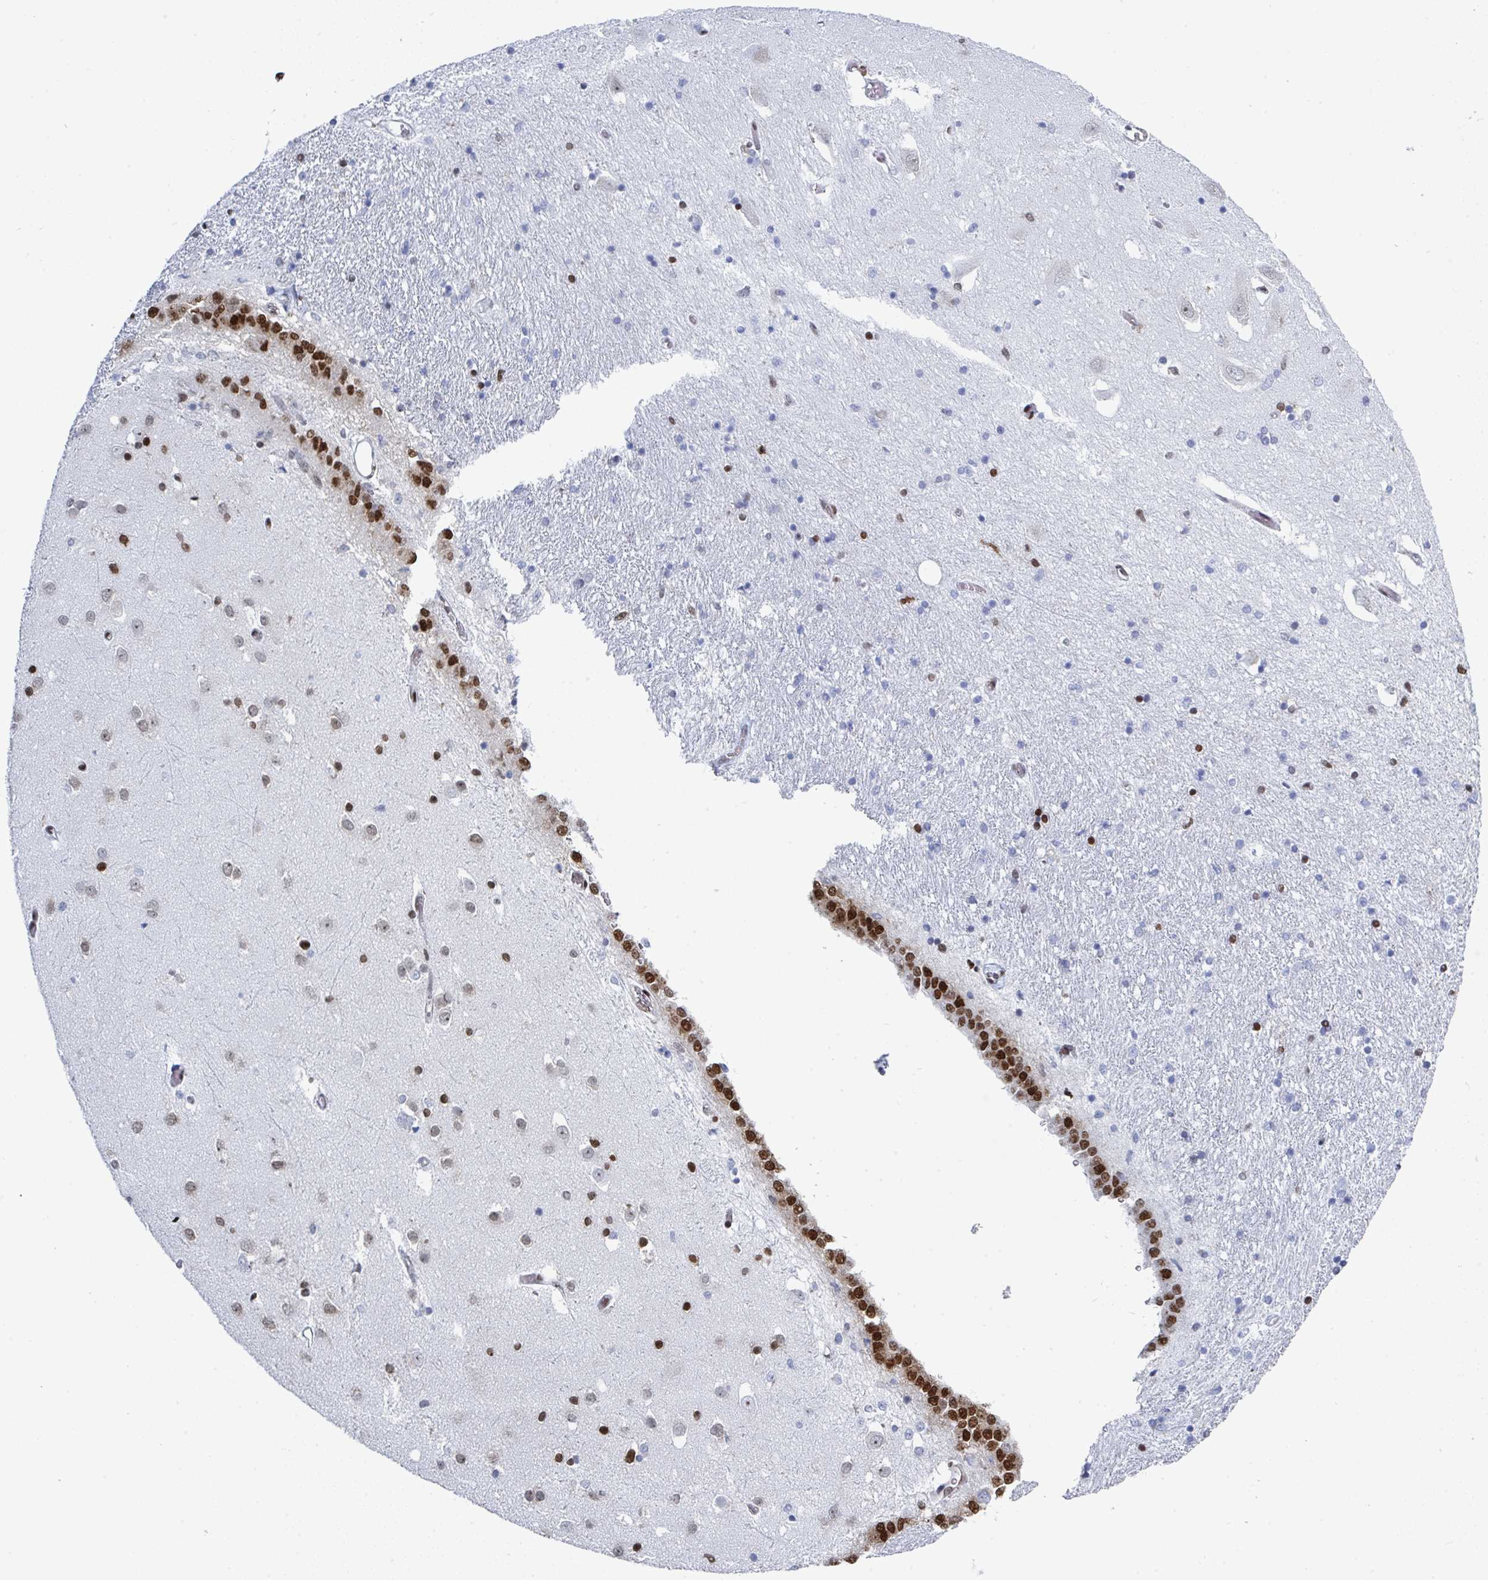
{"staining": {"intensity": "strong", "quantity": "<25%", "location": "nuclear"}, "tissue": "caudate", "cell_type": "Glial cells", "image_type": "normal", "snomed": [{"axis": "morphology", "description": "Normal tissue, NOS"}, {"axis": "topography", "description": "Lateral ventricle wall"}, {"axis": "topography", "description": "Hippocampus"}], "caption": "Glial cells show medium levels of strong nuclear staining in approximately <25% of cells in normal human caudate.", "gene": "GAR1", "patient": {"sex": "female", "age": 63}}